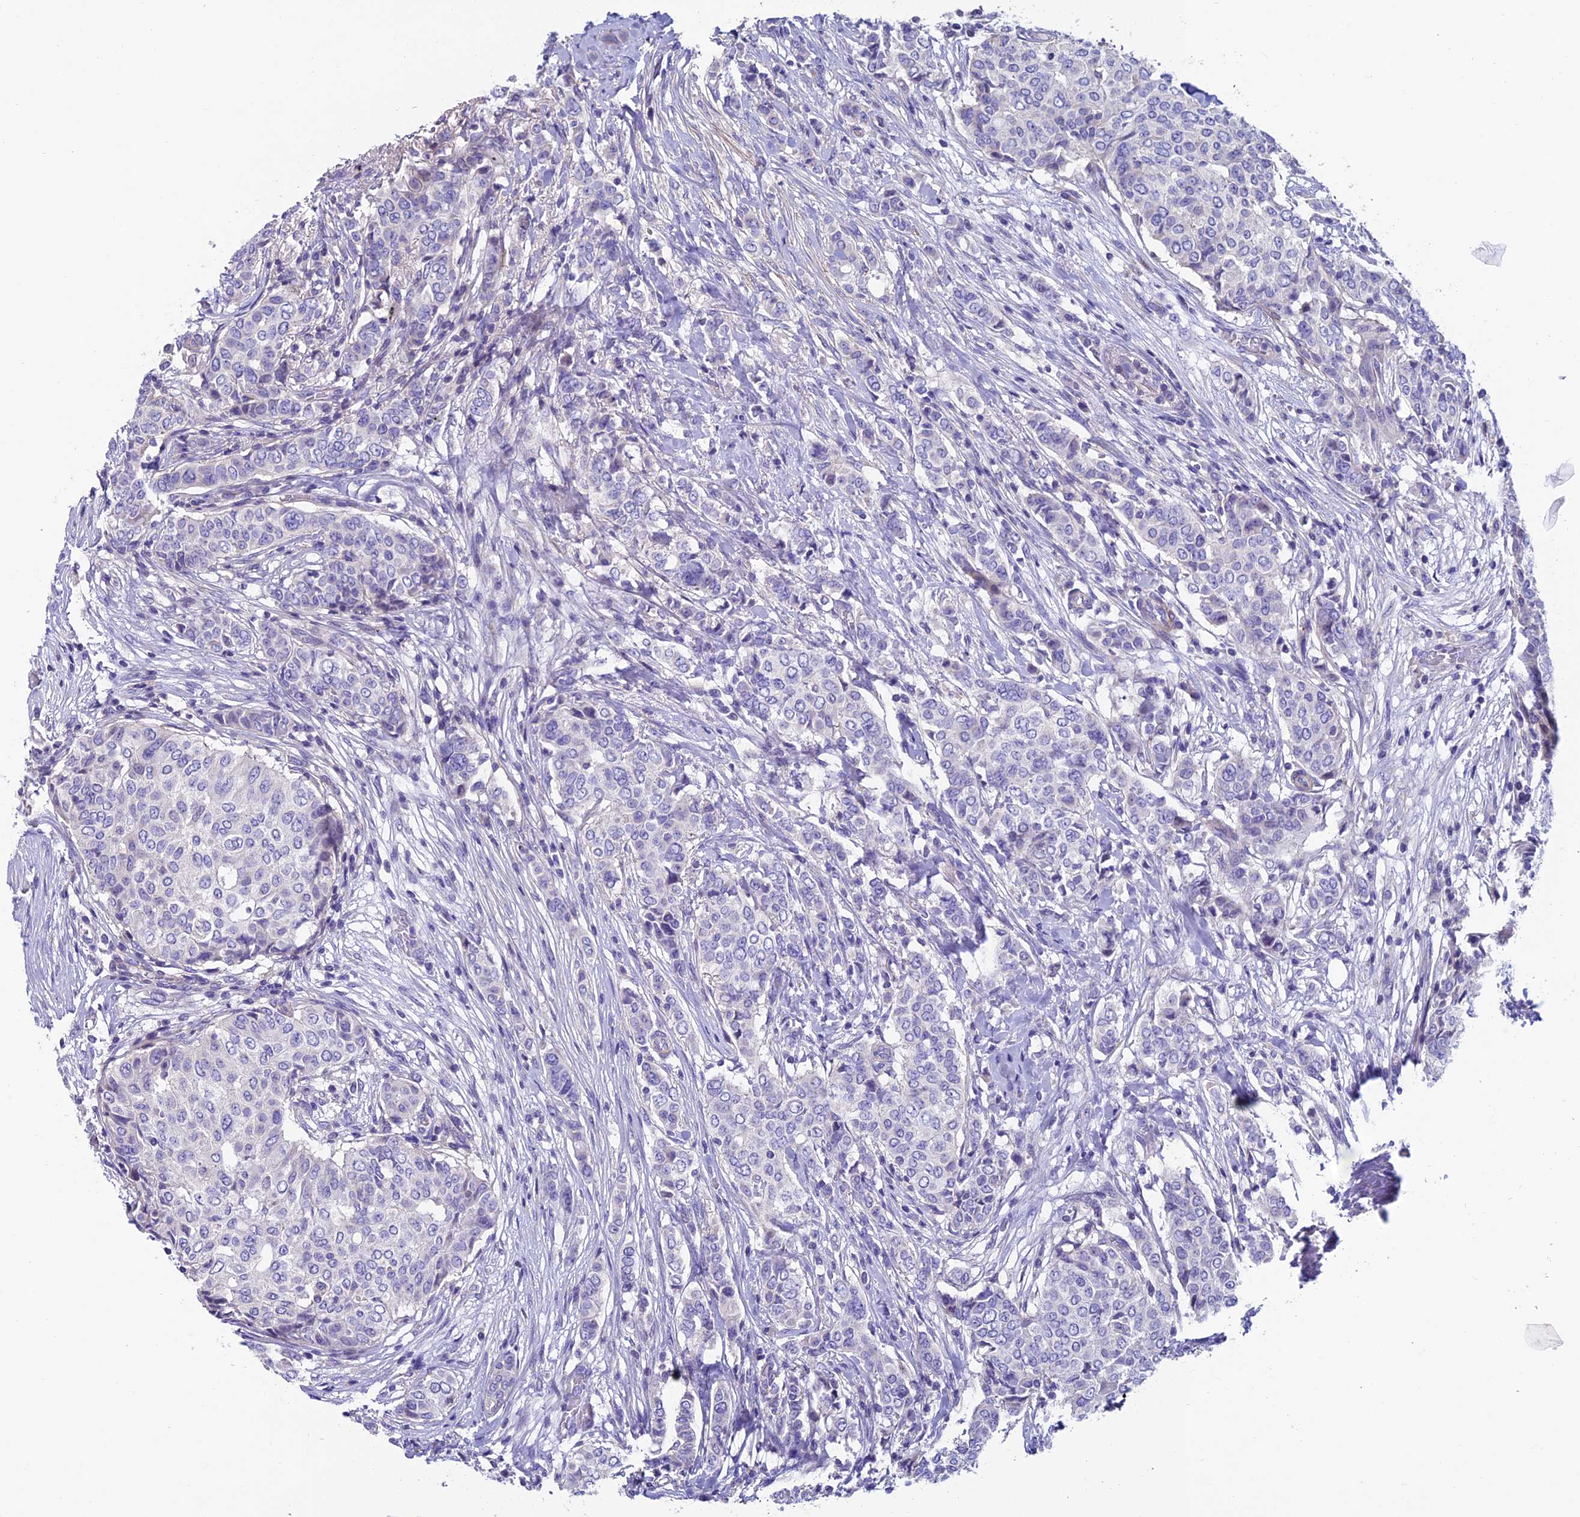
{"staining": {"intensity": "negative", "quantity": "none", "location": "none"}, "tissue": "breast cancer", "cell_type": "Tumor cells", "image_type": "cancer", "snomed": [{"axis": "morphology", "description": "Lobular carcinoma"}, {"axis": "topography", "description": "Breast"}], "caption": "Immunohistochemistry (IHC) of lobular carcinoma (breast) shows no staining in tumor cells. Nuclei are stained in blue.", "gene": "FAM178B", "patient": {"sex": "female", "age": 51}}